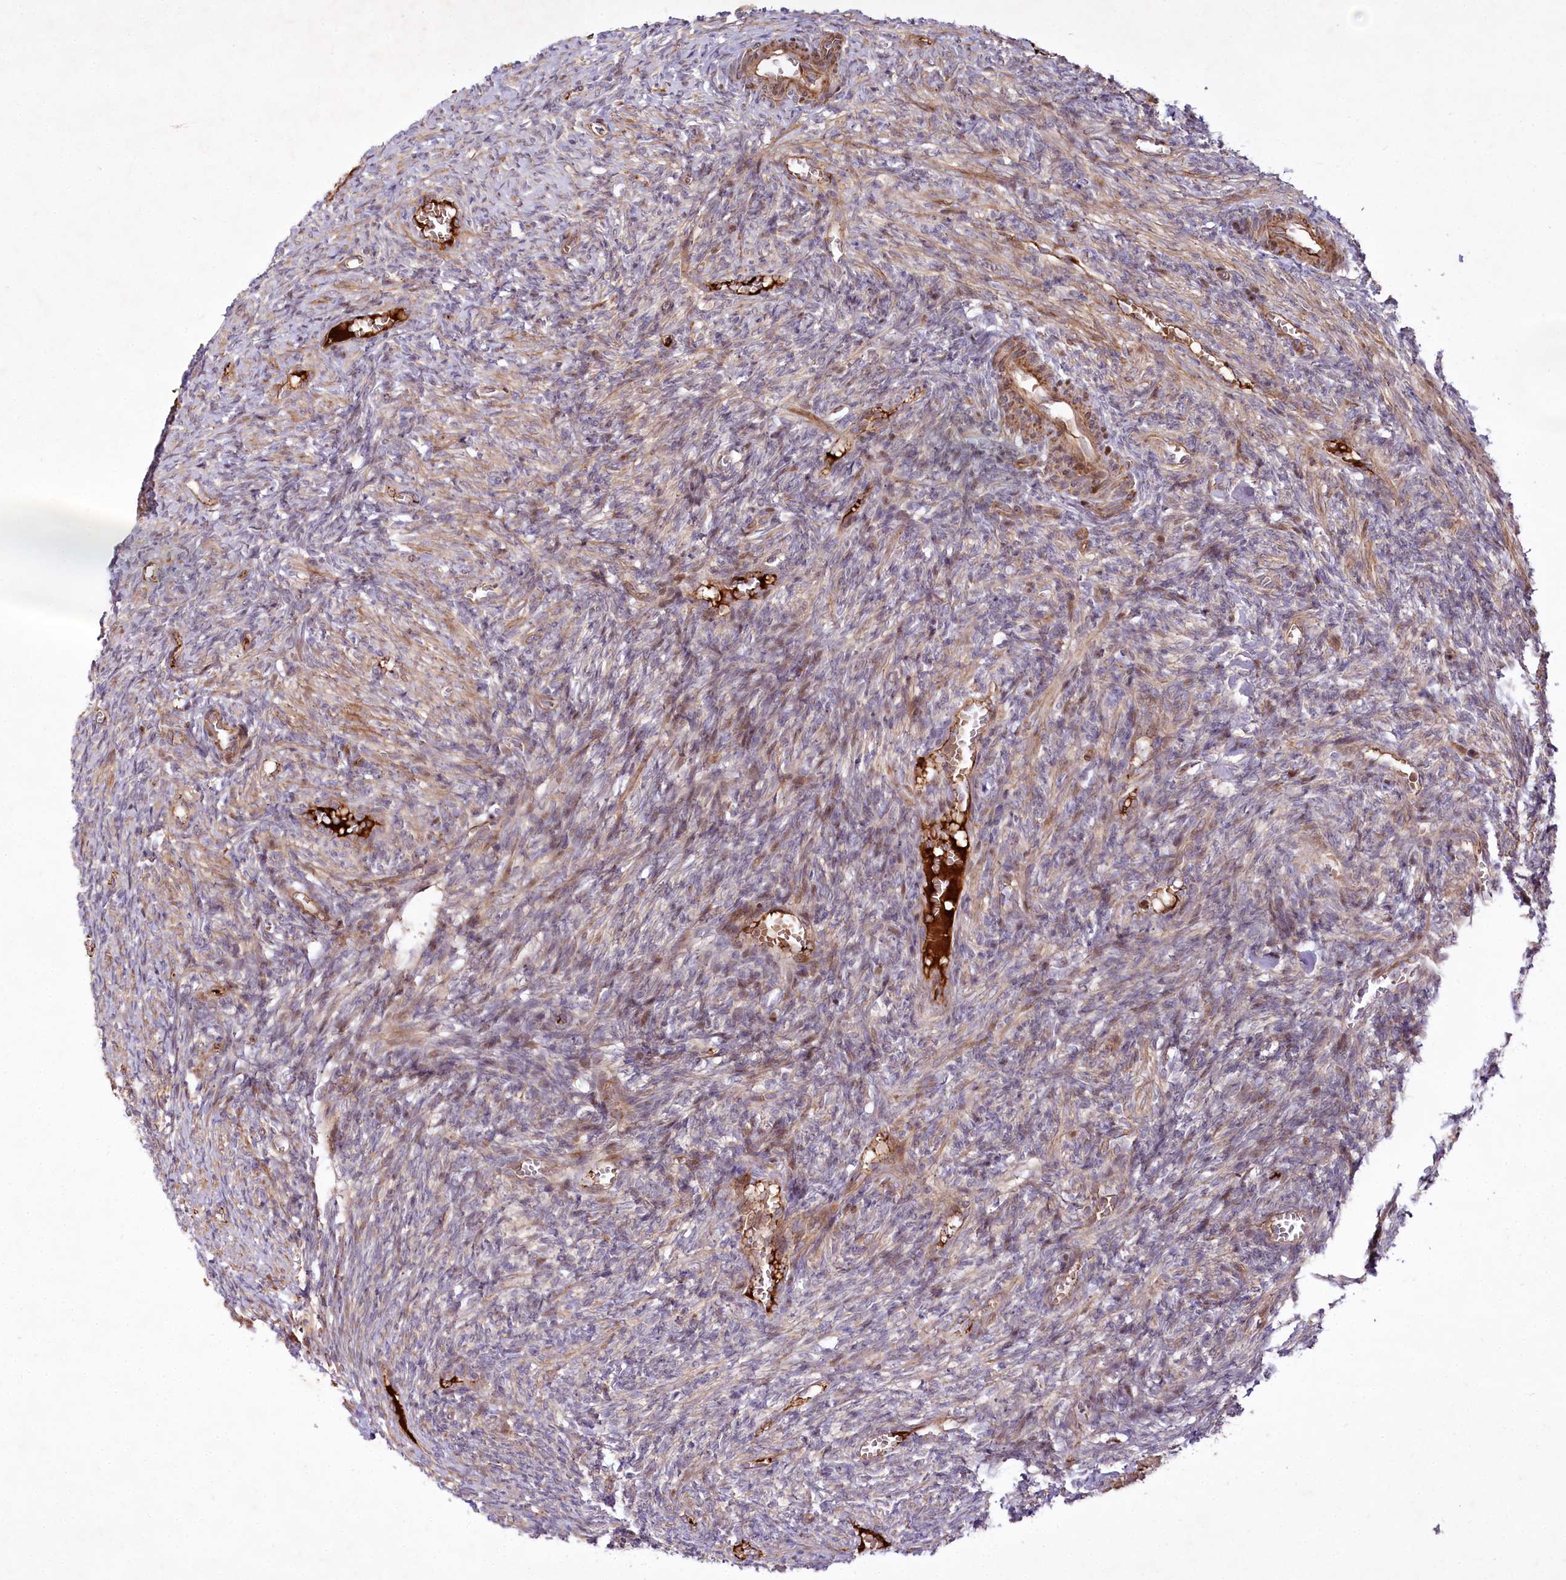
{"staining": {"intensity": "weak", "quantity": "25%-75%", "location": "cytoplasmic/membranous"}, "tissue": "ovary", "cell_type": "Ovarian stroma cells", "image_type": "normal", "snomed": [{"axis": "morphology", "description": "Normal tissue, NOS"}, {"axis": "topography", "description": "Ovary"}], "caption": "An image of human ovary stained for a protein exhibits weak cytoplasmic/membranous brown staining in ovarian stroma cells.", "gene": "PSTK", "patient": {"sex": "female", "age": 27}}